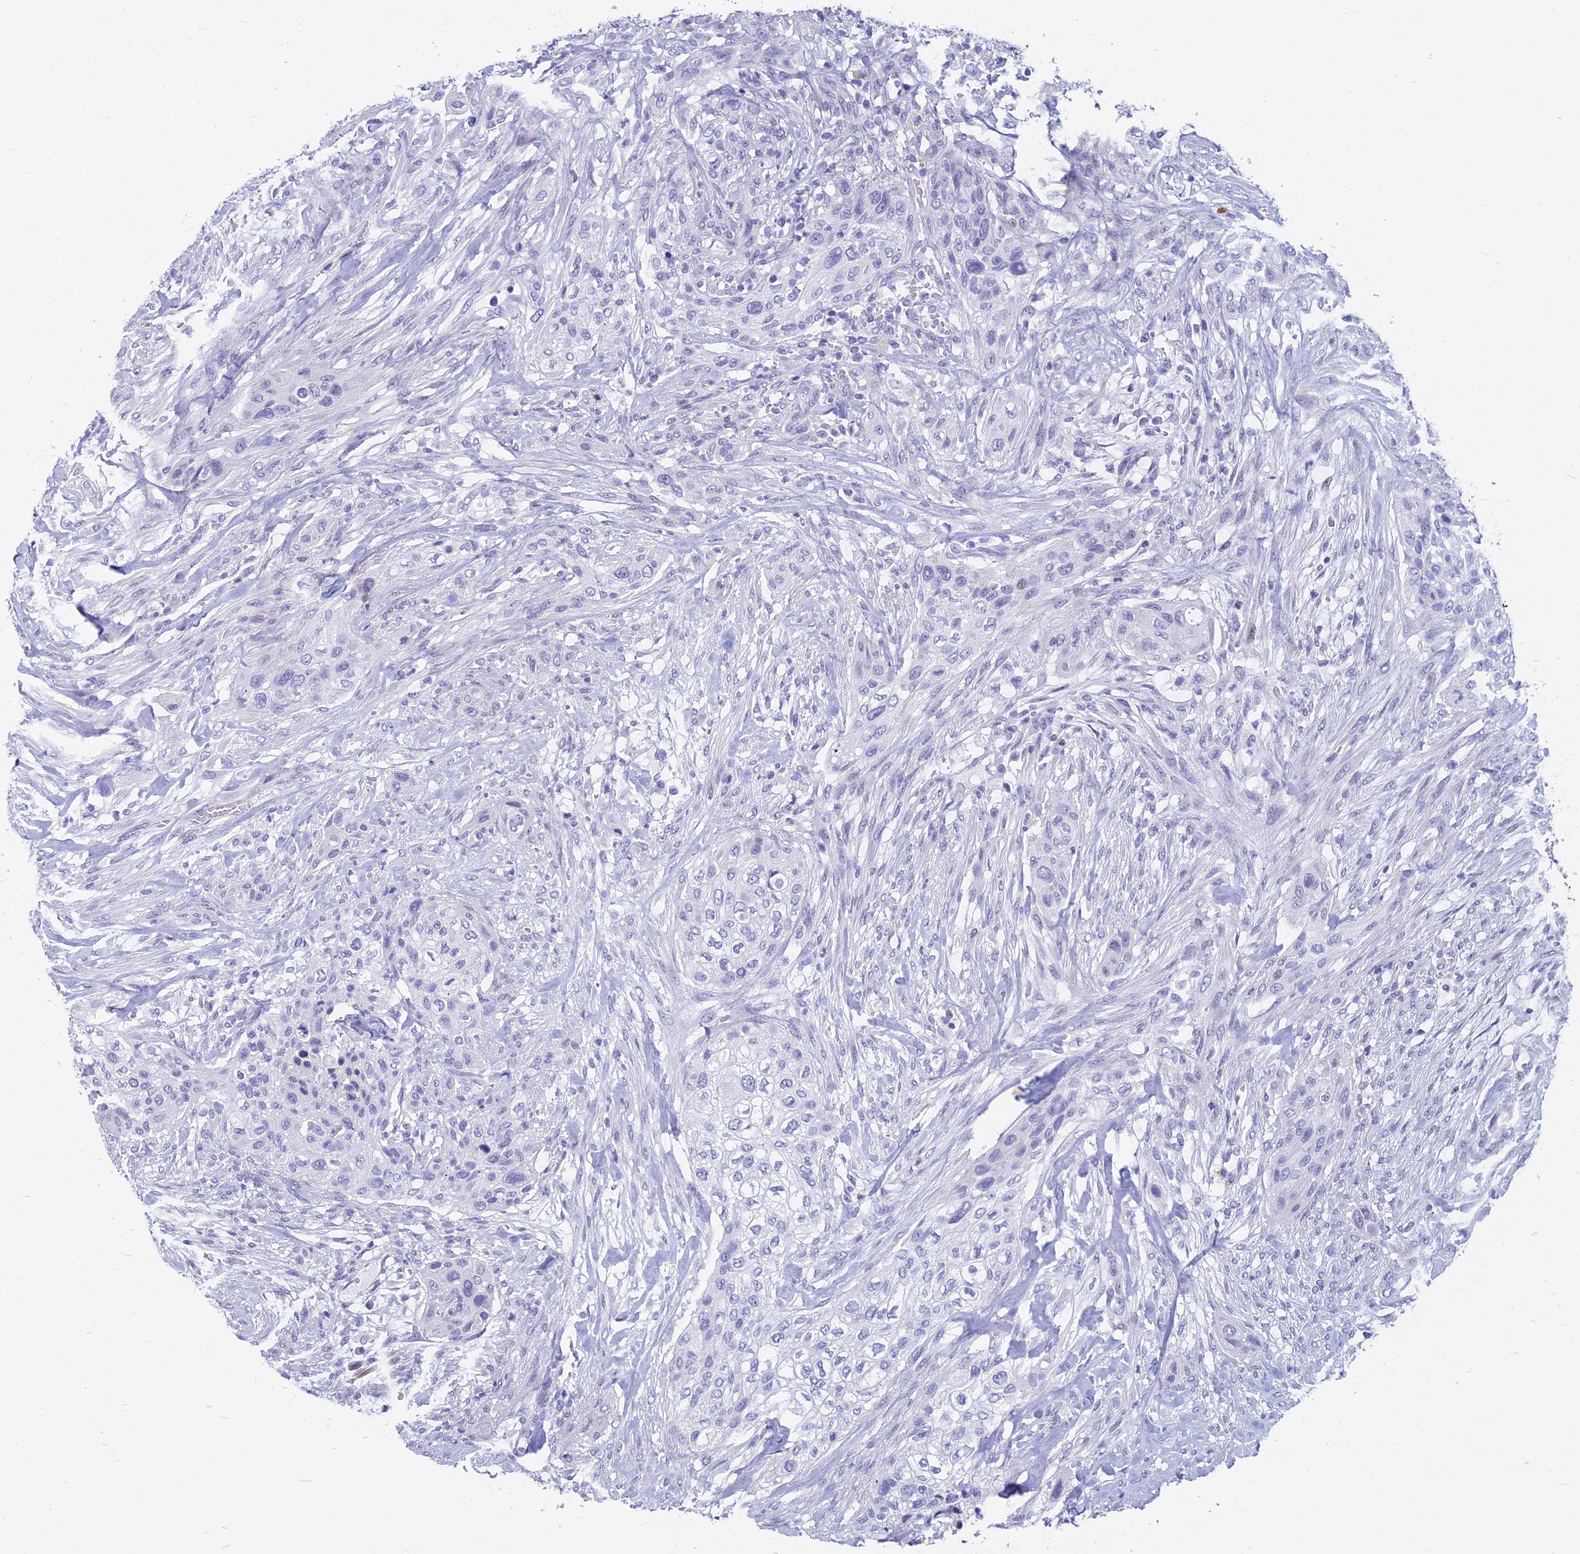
{"staining": {"intensity": "negative", "quantity": "none", "location": "none"}, "tissue": "urothelial cancer", "cell_type": "Tumor cells", "image_type": "cancer", "snomed": [{"axis": "morphology", "description": "Urothelial carcinoma, High grade"}, {"axis": "topography", "description": "Urinary bladder"}], "caption": "This image is of high-grade urothelial carcinoma stained with immunohistochemistry (IHC) to label a protein in brown with the nuclei are counter-stained blue. There is no staining in tumor cells. (DAB immunohistochemistry with hematoxylin counter stain).", "gene": "MYBPC2", "patient": {"sex": "male", "age": 35}}